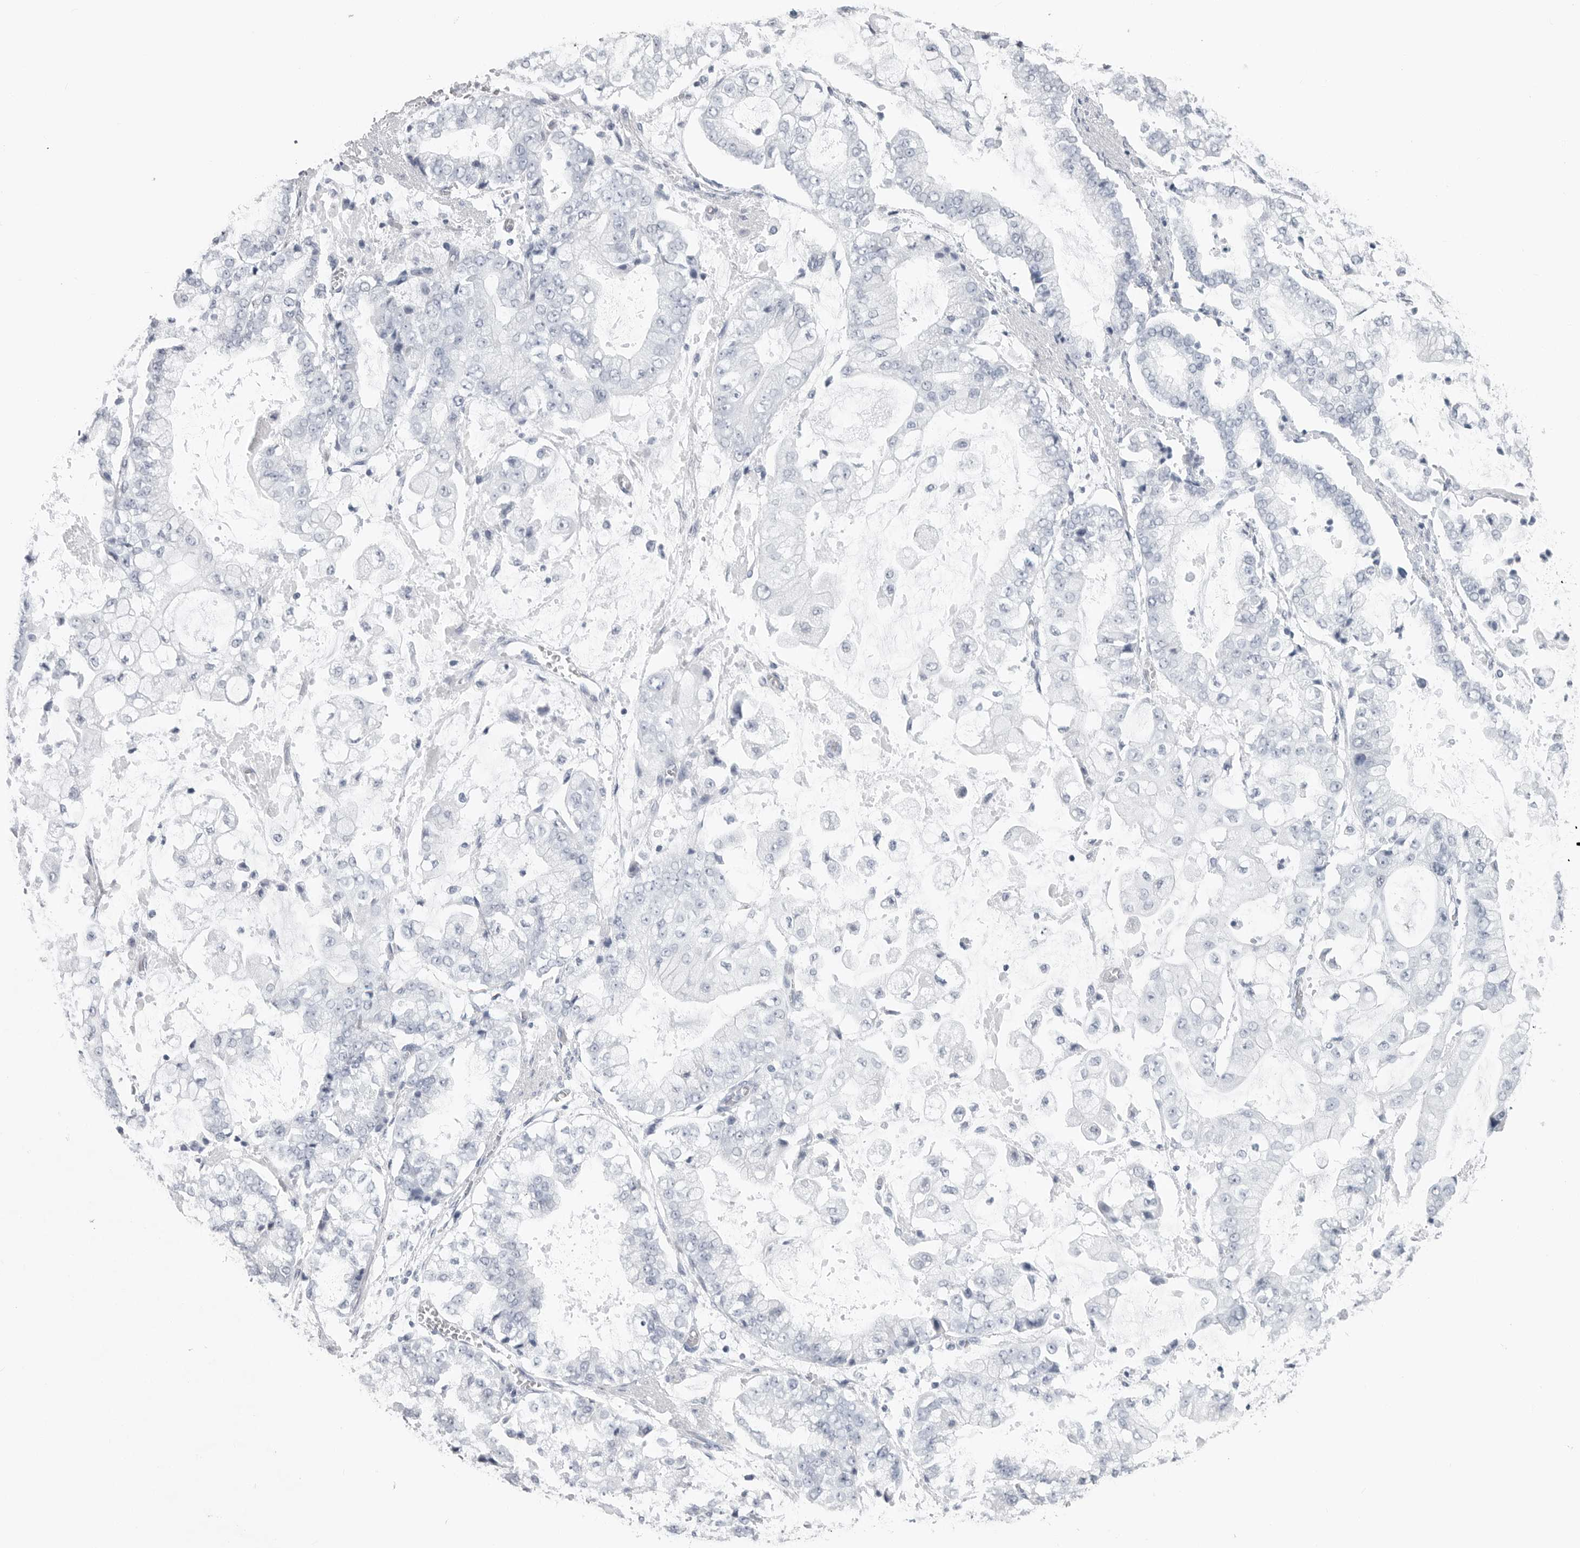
{"staining": {"intensity": "negative", "quantity": "none", "location": "none"}, "tissue": "stomach cancer", "cell_type": "Tumor cells", "image_type": "cancer", "snomed": [{"axis": "morphology", "description": "Adenocarcinoma, NOS"}, {"axis": "topography", "description": "Stomach"}], "caption": "An immunohistochemistry histopathology image of adenocarcinoma (stomach) is shown. There is no staining in tumor cells of adenocarcinoma (stomach).", "gene": "CSH1", "patient": {"sex": "male", "age": 76}}